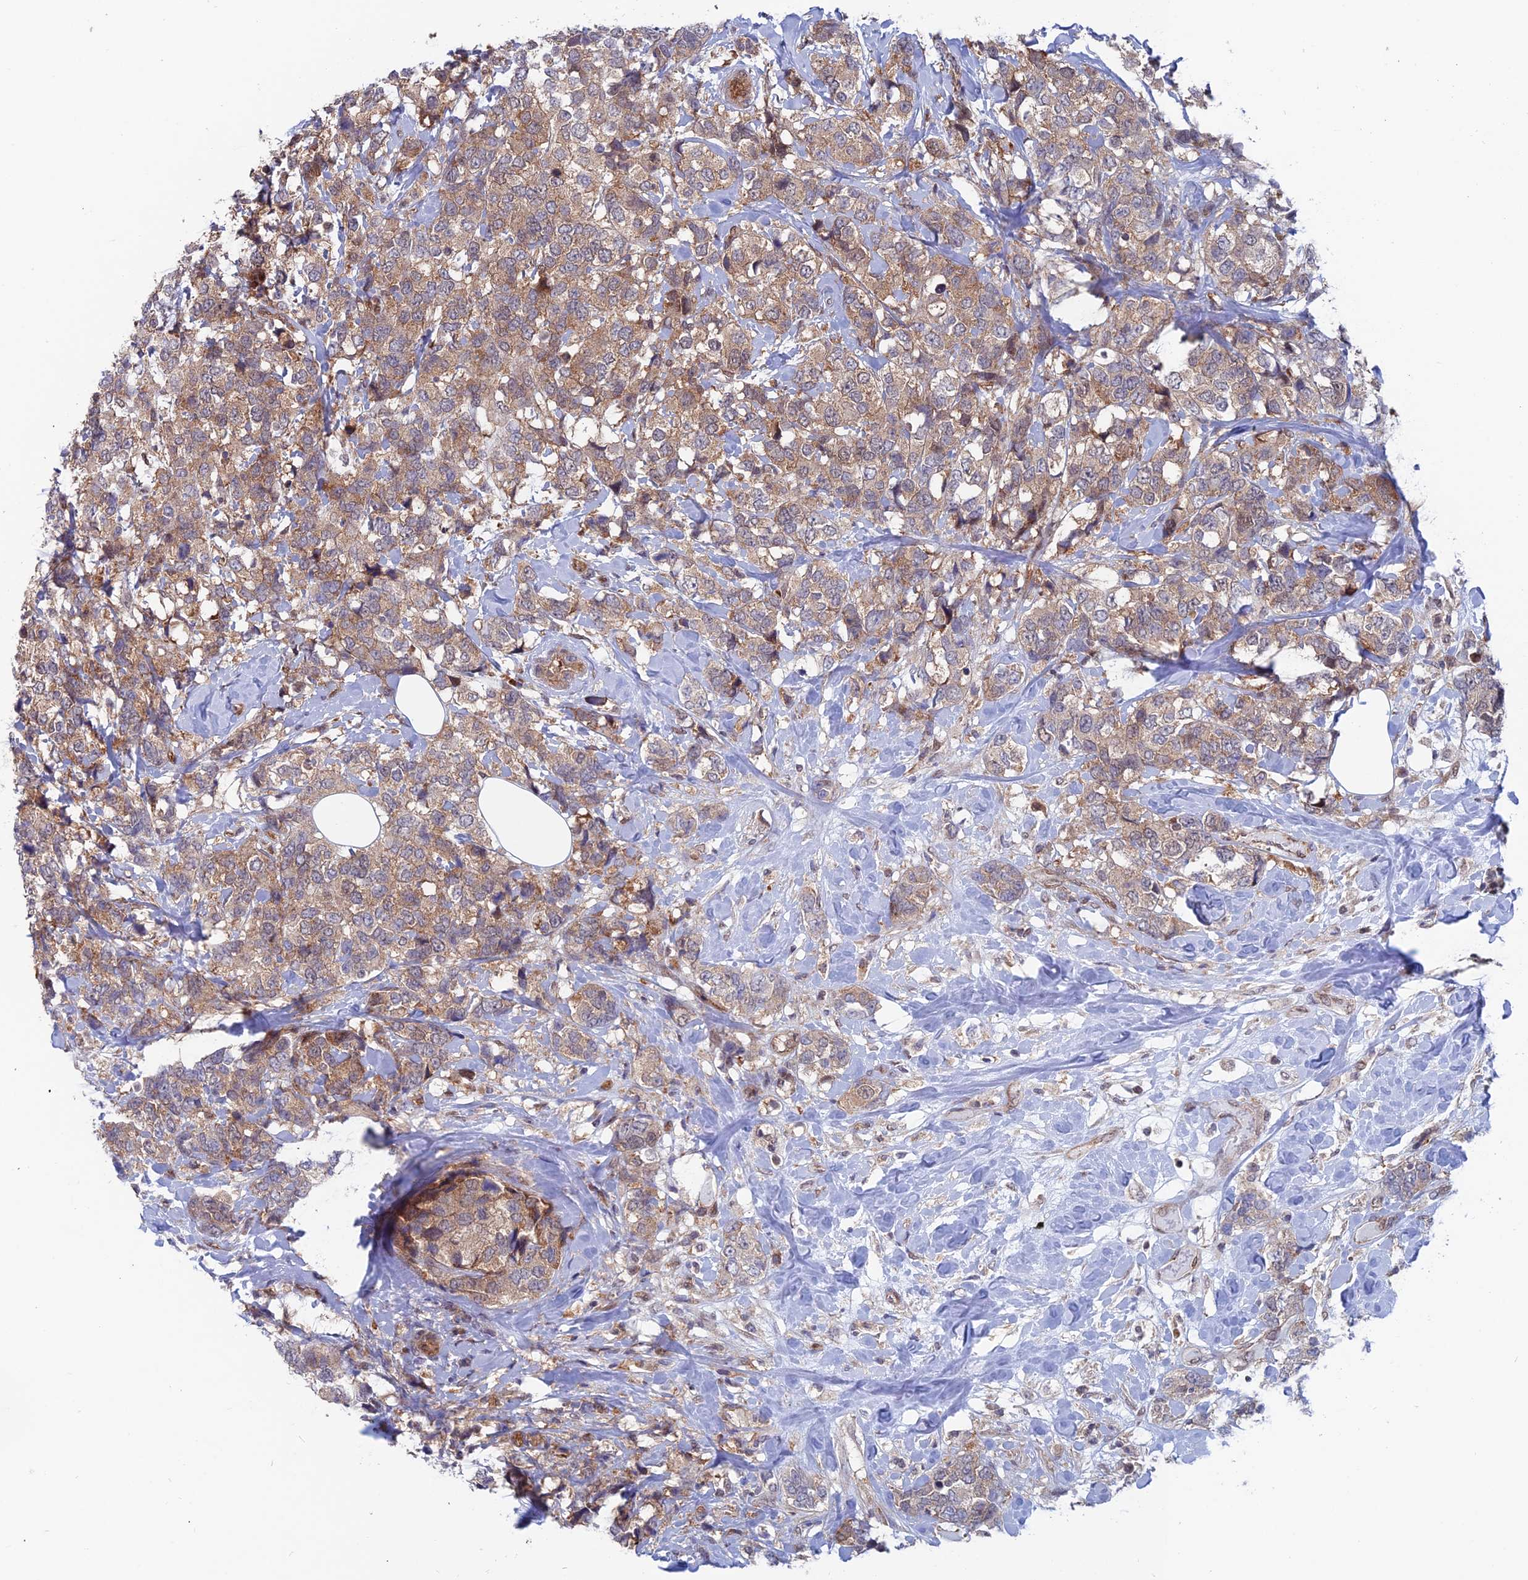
{"staining": {"intensity": "moderate", "quantity": ">75%", "location": "cytoplasmic/membranous"}, "tissue": "breast cancer", "cell_type": "Tumor cells", "image_type": "cancer", "snomed": [{"axis": "morphology", "description": "Lobular carcinoma"}, {"axis": "topography", "description": "Breast"}], "caption": "Human breast lobular carcinoma stained for a protein (brown) exhibits moderate cytoplasmic/membranous positive expression in approximately >75% of tumor cells.", "gene": "IGBP1", "patient": {"sex": "female", "age": 59}}